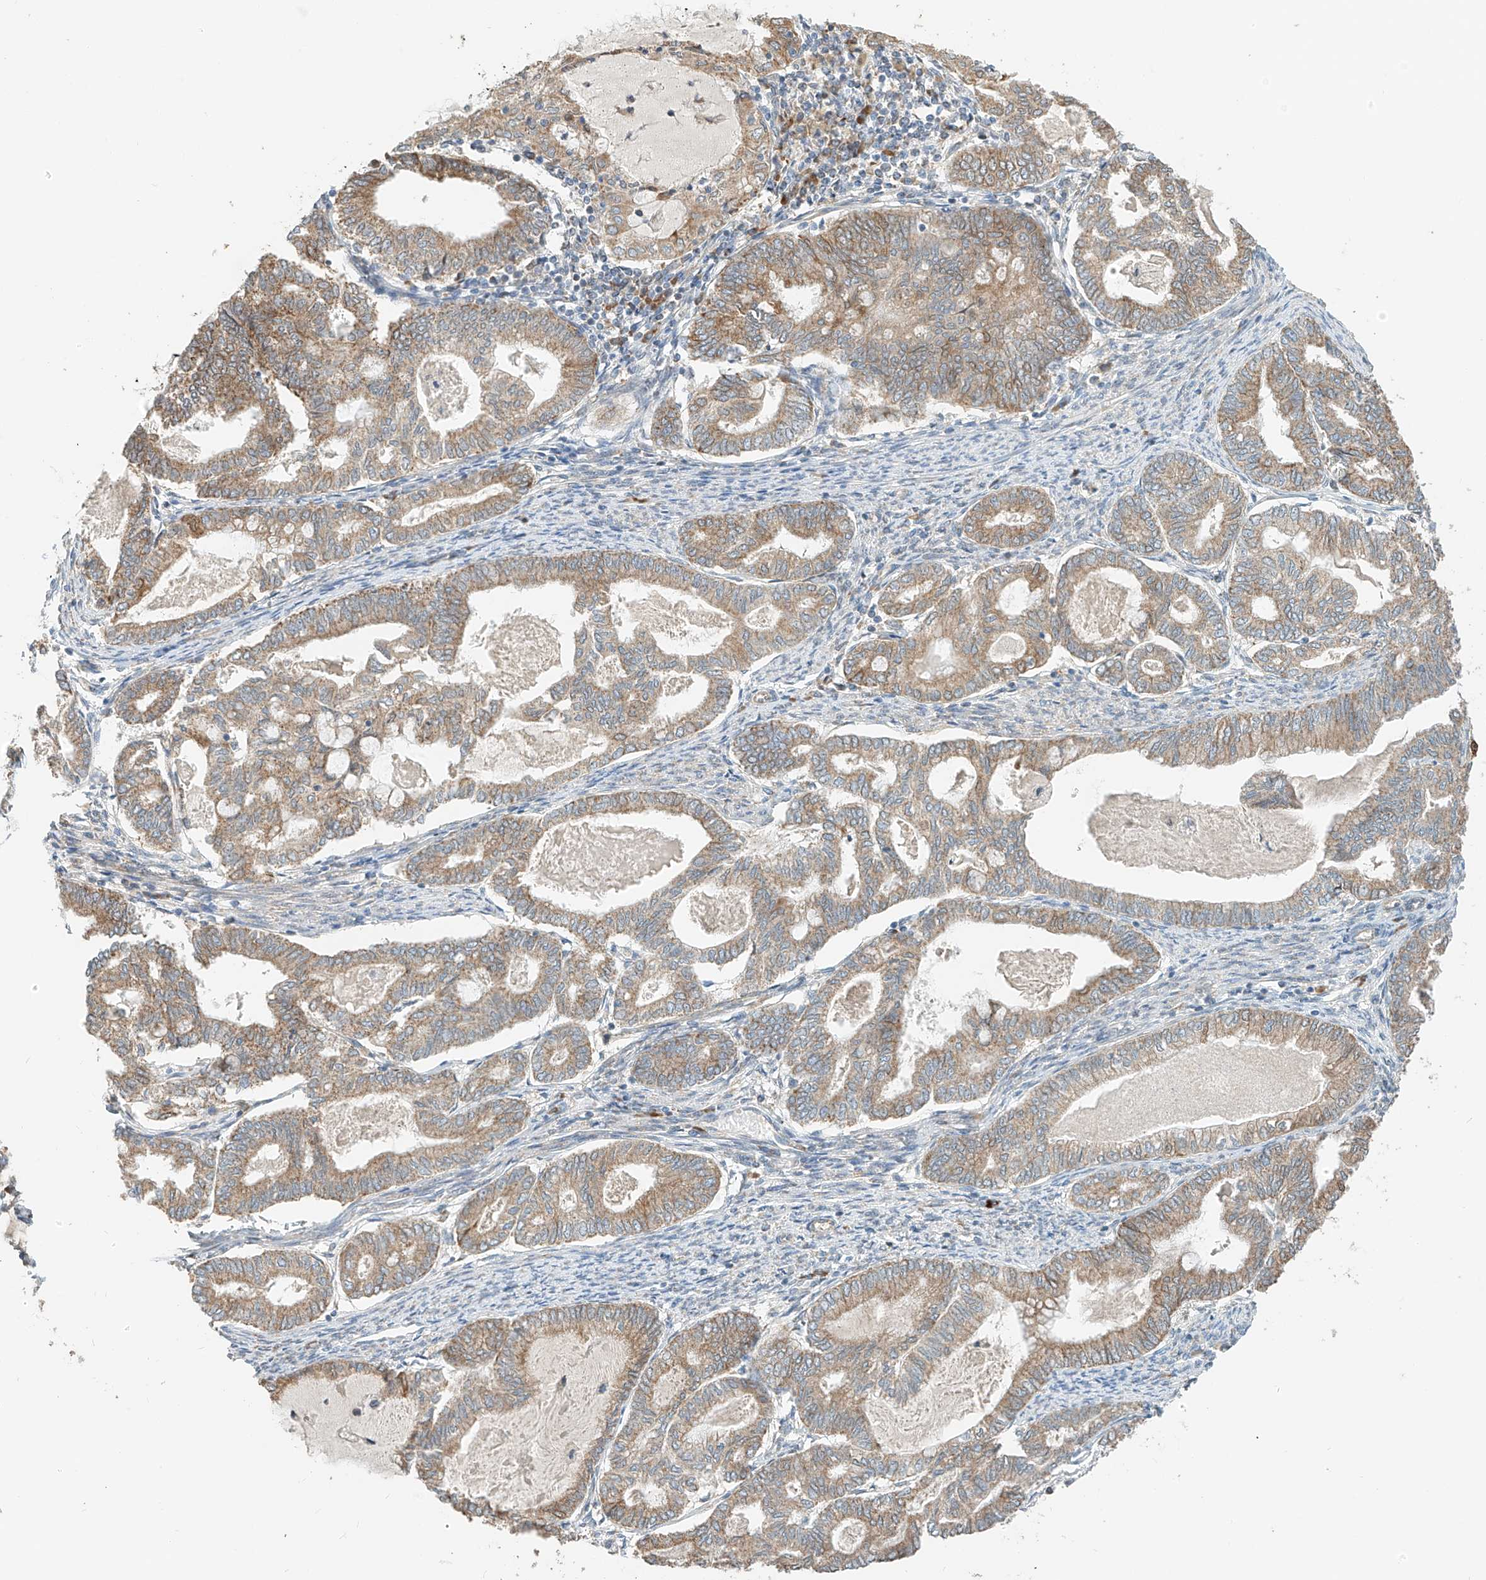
{"staining": {"intensity": "moderate", "quantity": ">75%", "location": "cytoplasmic/membranous"}, "tissue": "endometrial cancer", "cell_type": "Tumor cells", "image_type": "cancer", "snomed": [{"axis": "morphology", "description": "Adenocarcinoma, NOS"}, {"axis": "topography", "description": "Endometrium"}], "caption": "Immunohistochemistry (IHC) (DAB) staining of human endometrial cancer (adenocarcinoma) displays moderate cytoplasmic/membranous protein staining in about >75% of tumor cells.", "gene": "PPA2", "patient": {"sex": "female", "age": 79}}